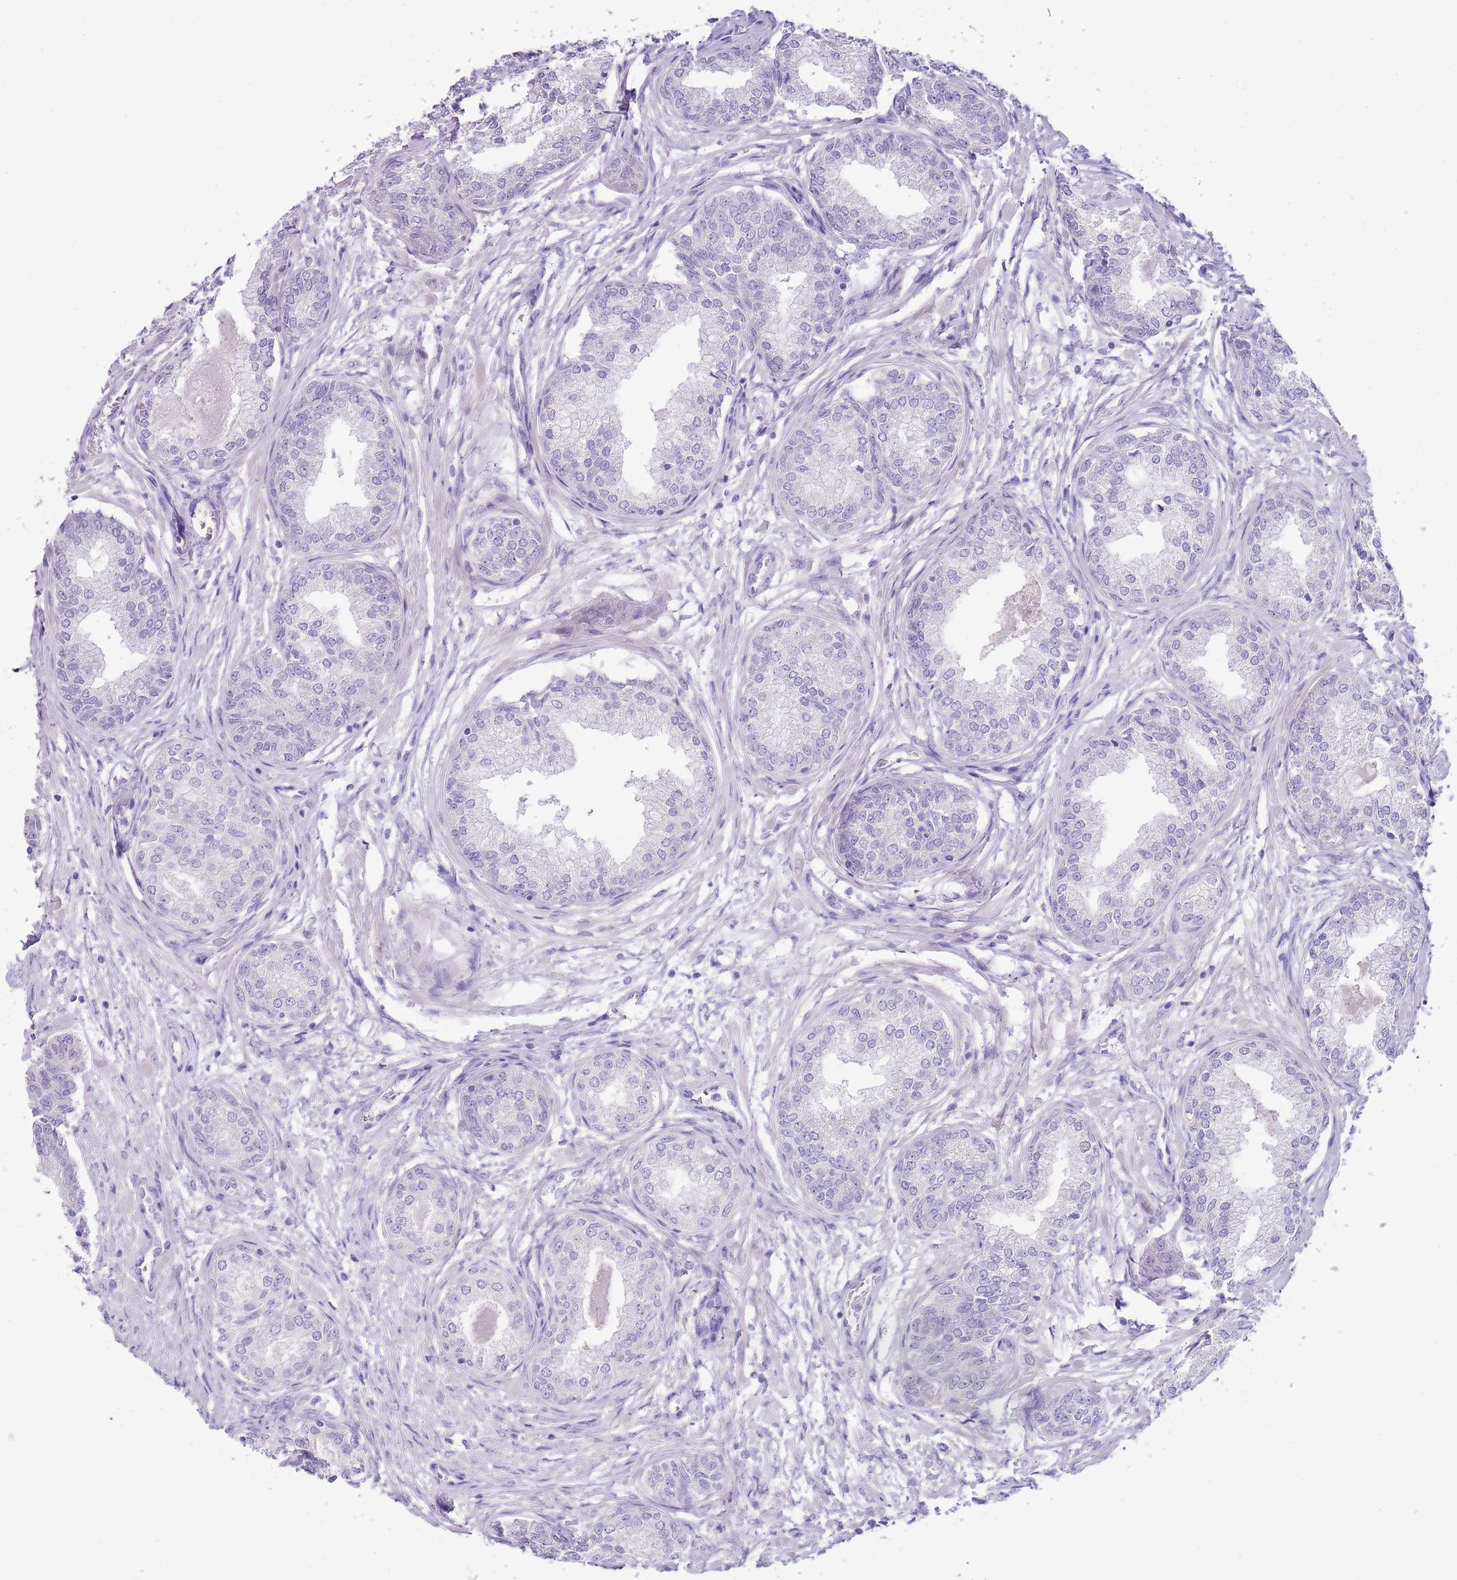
{"staining": {"intensity": "negative", "quantity": "none", "location": "none"}, "tissue": "prostate cancer", "cell_type": "Tumor cells", "image_type": "cancer", "snomed": [{"axis": "morphology", "description": "Adenocarcinoma, High grade"}, {"axis": "topography", "description": "Prostate"}], "caption": "Immunohistochemical staining of human prostate adenocarcinoma (high-grade) displays no significant expression in tumor cells.", "gene": "FBRSL1", "patient": {"sex": "male", "age": 67}}